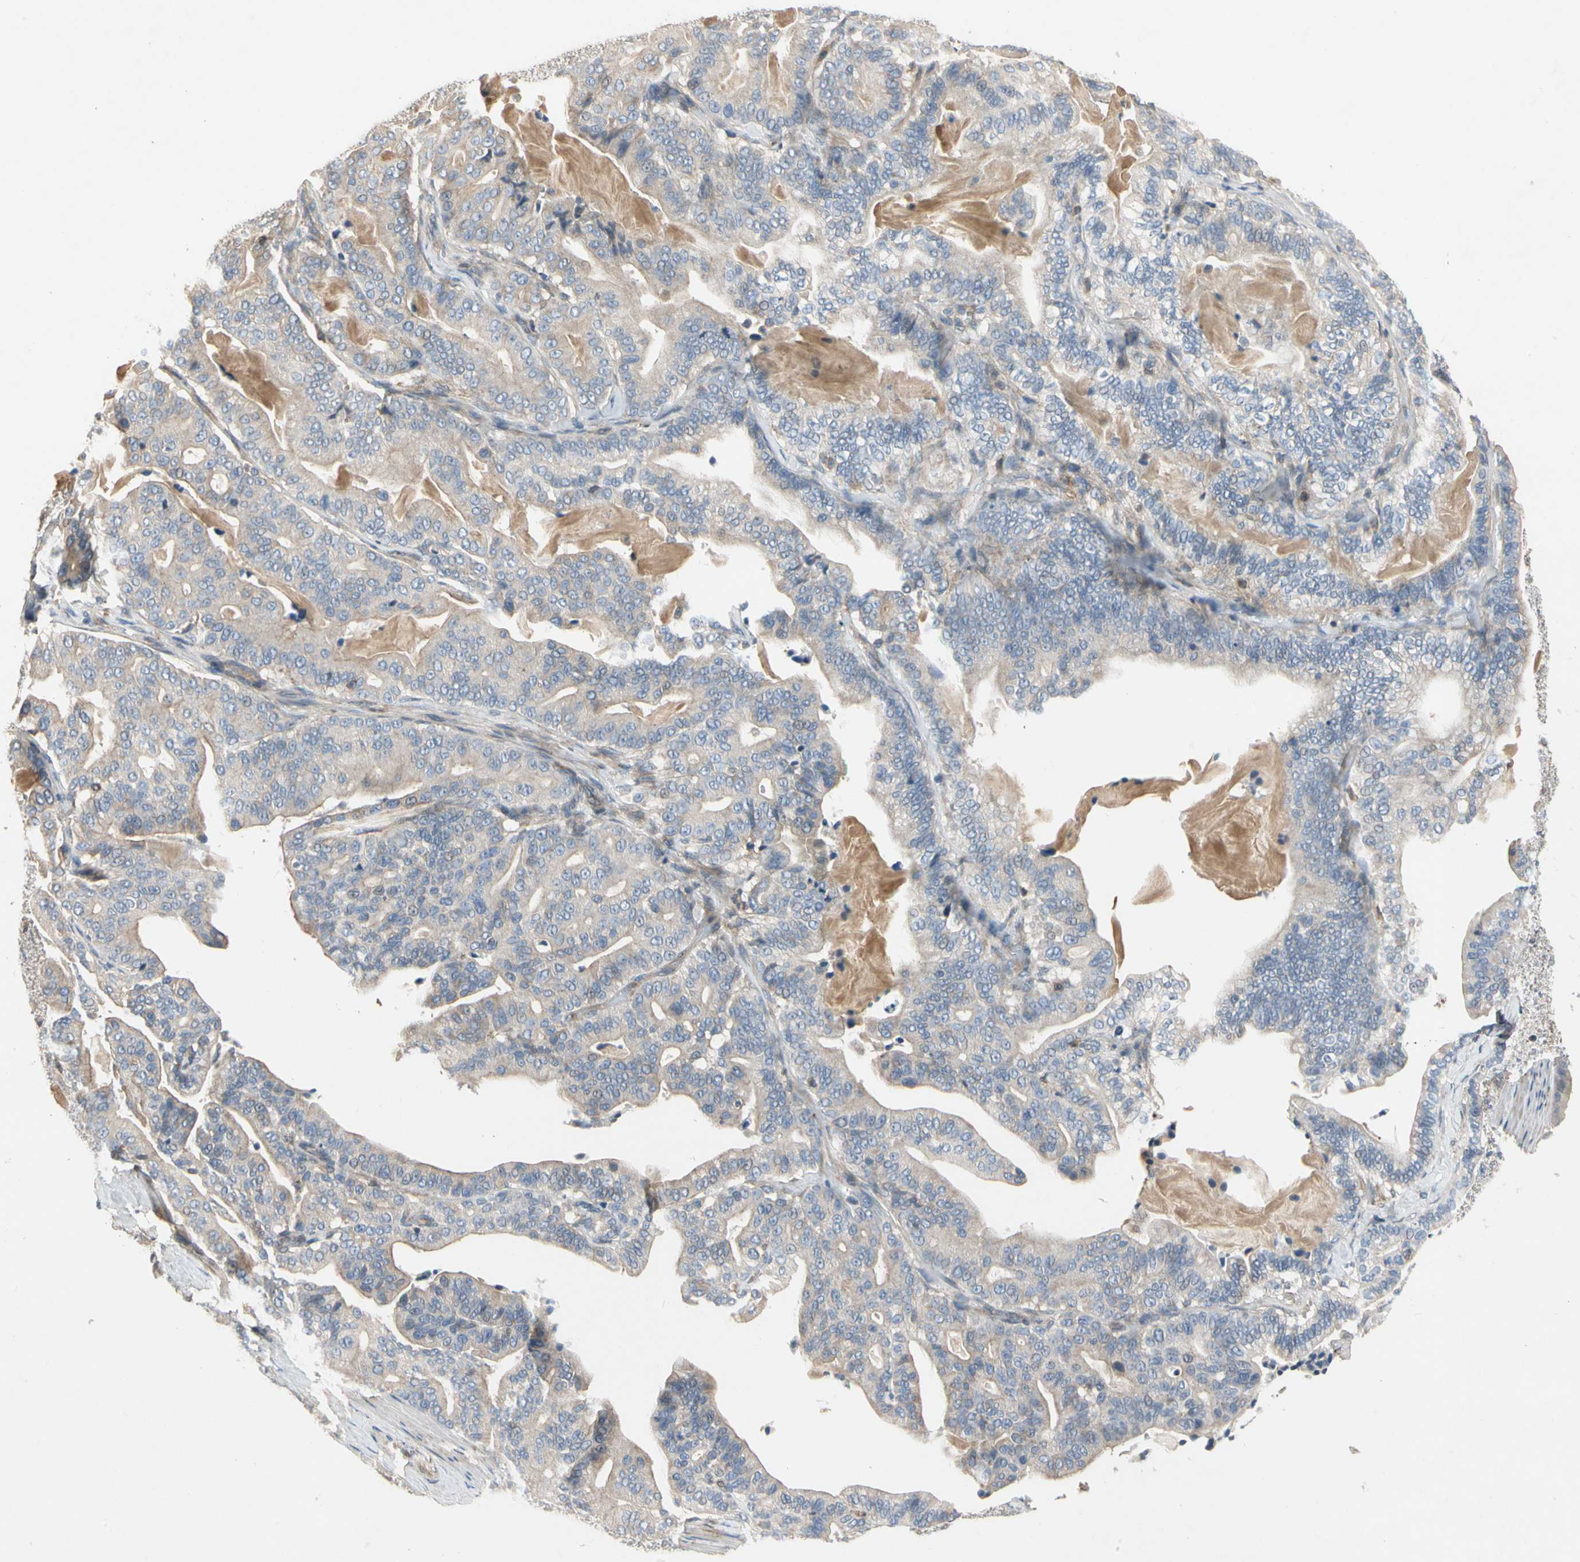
{"staining": {"intensity": "negative", "quantity": "none", "location": "none"}, "tissue": "pancreatic cancer", "cell_type": "Tumor cells", "image_type": "cancer", "snomed": [{"axis": "morphology", "description": "Adenocarcinoma, NOS"}, {"axis": "topography", "description": "Pancreas"}], "caption": "DAB (3,3'-diaminobenzidine) immunohistochemical staining of human pancreatic cancer shows no significant positivity in tumor cells.", "gene": "CRTAC1", "patient": {"sex": "male", "age": 63}}